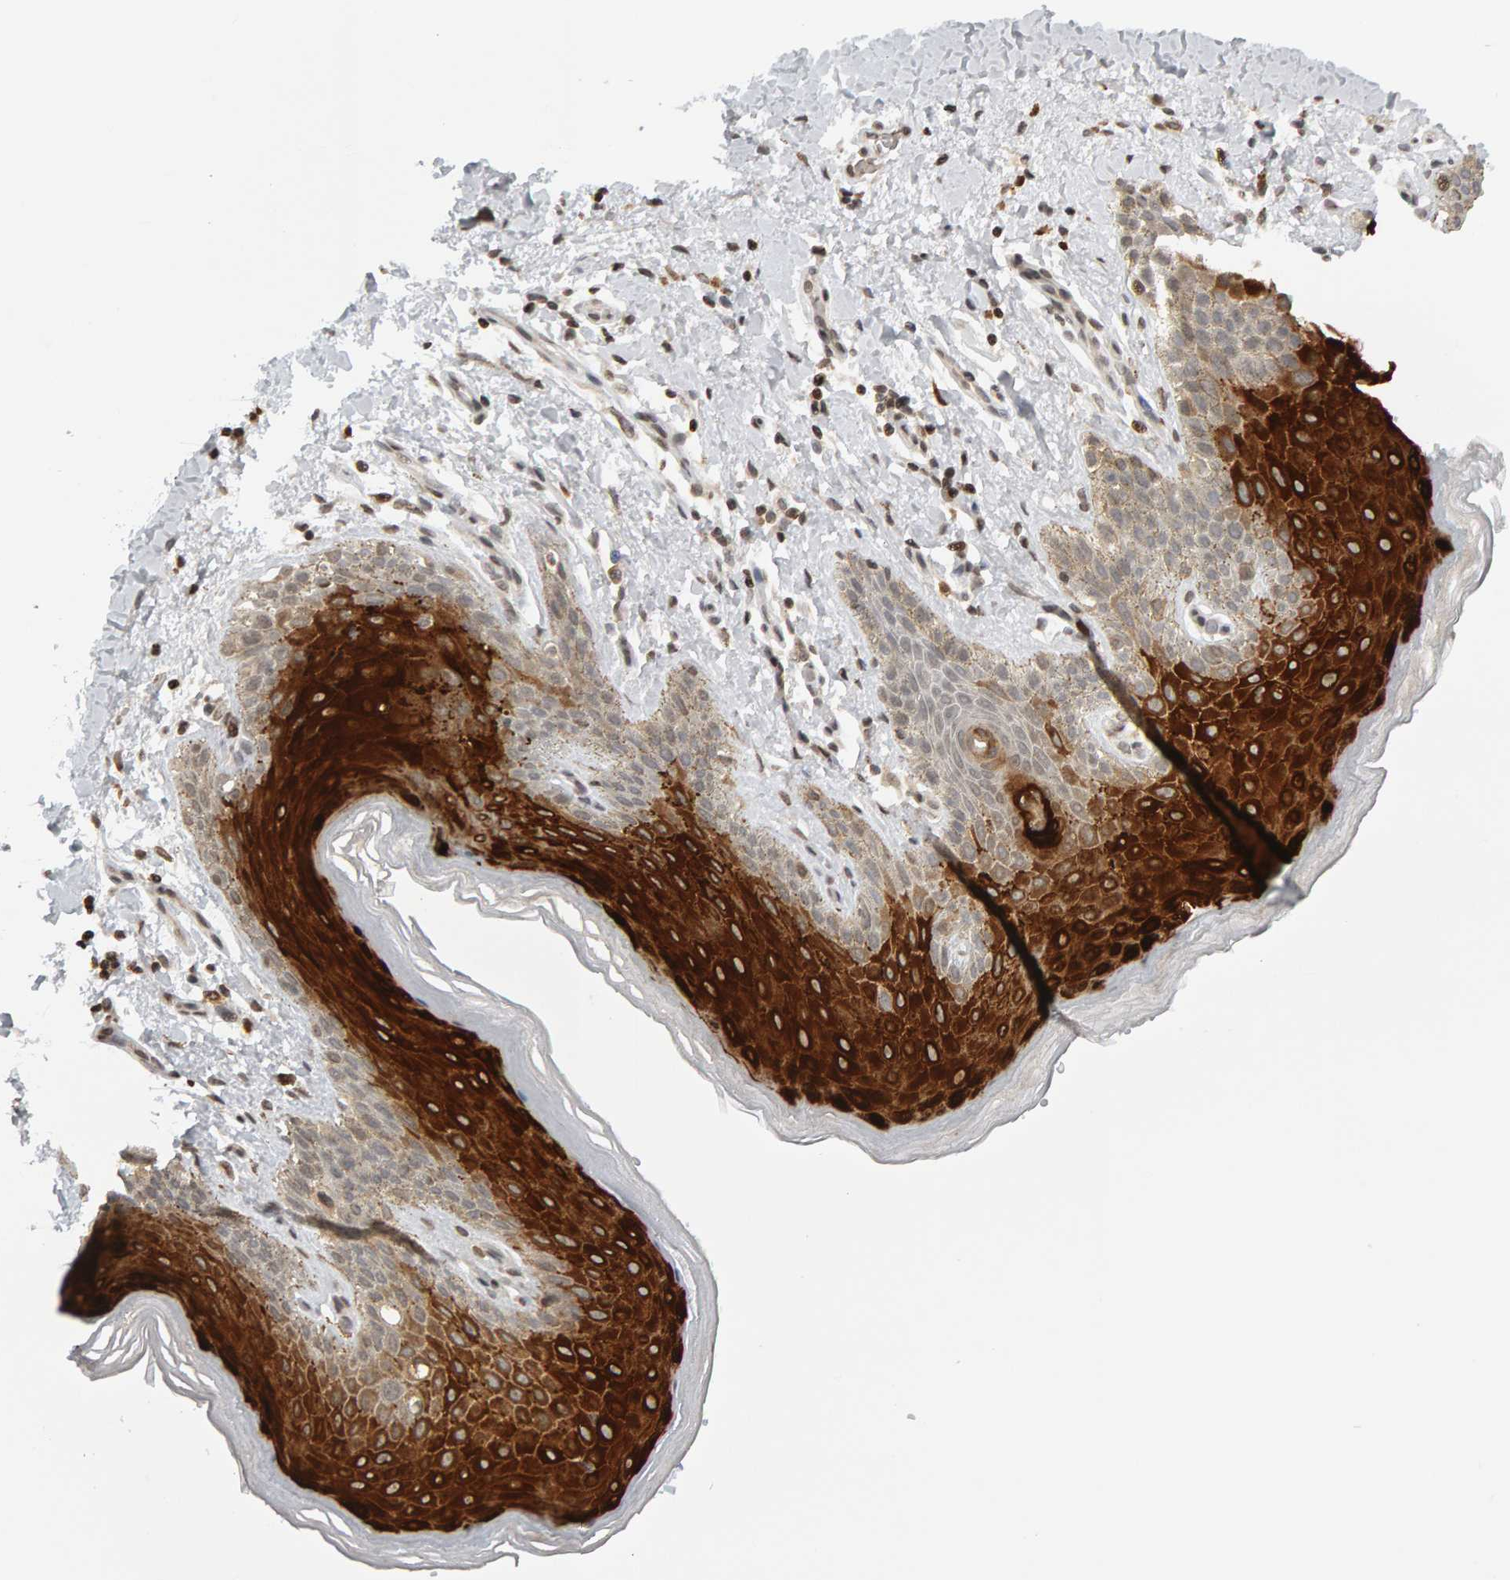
{"staining": {"intensity": "strong", "quantity": "25%-75%", "location": "cytoplasmic/membranous"}, "tissue": "skin", "cell_type": "Epidermal cells", "image_type": "normal", "snomed": [{"axis": "morphology", "description": "Normal tissue, NOS"}, {"axis": "topography", "description": "Anal"}, {"axis": "topography", "description": "Peripheral nerve tissue"}], "caption": "Benign skin displays strong cytoplasmic/membranous staining in about 25%-75% of epidermal cells, visualized by immunohistochemistry. The staining was performed using DAB (3,3'-diaminobenzidine), with brown indicating positive protein expression. Nuclei are stained blue with hematoxylin.", "gene": "TRAM1", "patient": {"sex": "male", "age": 44}}